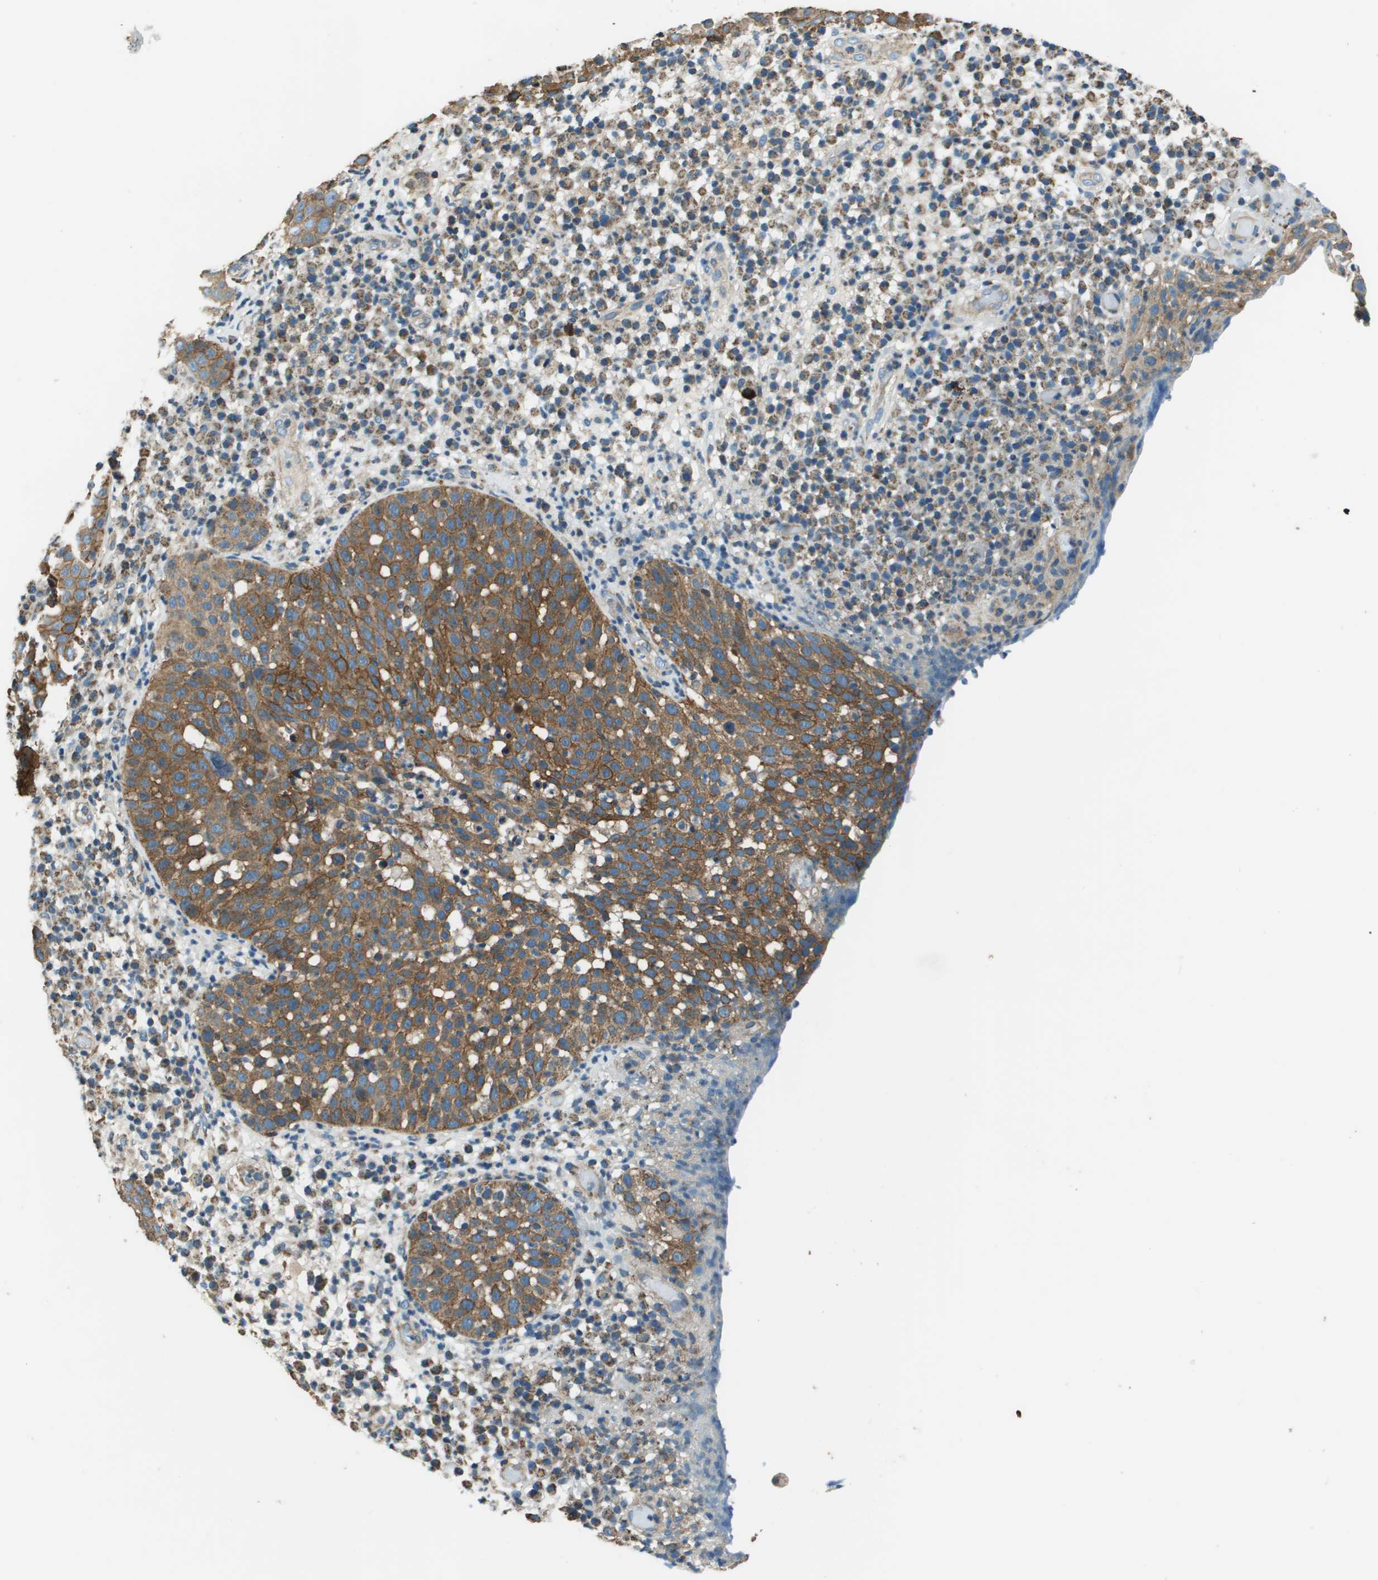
{"staining": {"intensity": "moderate", "quantity": ">75%", "location": "cytoplasmic/membranous"}, "tissue": "skin cancer", "cell_type": "Tumor cells", "image_type": "cancer", "snomed": [{"axis": "morphology", "description": "Squamous cell carcinoma in situ, NOS"}, {"axis": "morphology", "description": "Squamous cell carcinoma, NOS"}, {"axis": "topography", "description": "Skin"}], "caption": "High-magnification brightfield microscopy of skin cancer stained with DAB (brown) and counterstained with hematoxylin (blue). tumor cells exhibit moderate cytoplasmic/membranous positivity is present in about>75% of cells.", "gene": "TMEM51", "patient": {"sex": "male", "age": 93}}